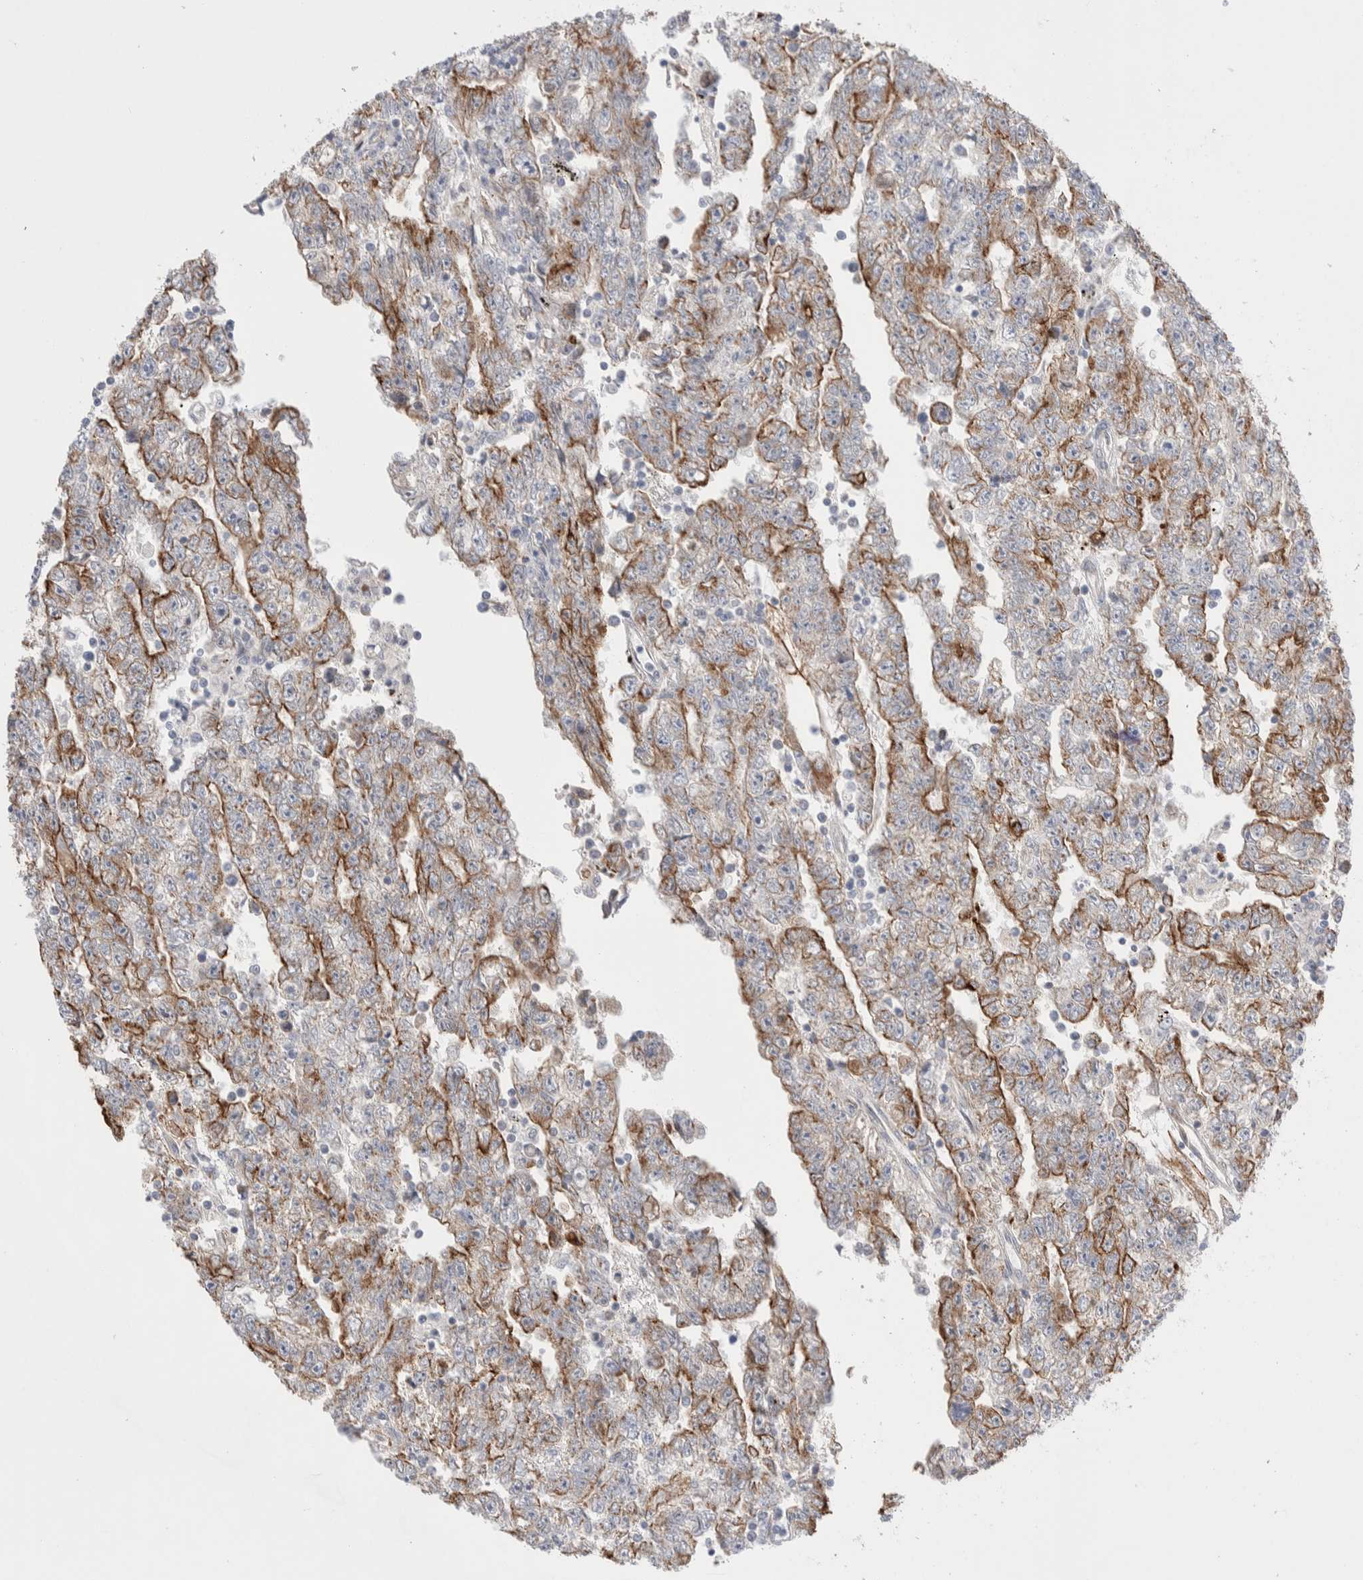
{"staining": {"intensity": "moderate", "quantity": "25%-75%", "location": "cytoplasmic/membranous"}, "tissue": "testis cancer", "cell_type": "Tumor cells", "image_type": "cancer", "snomed": [{"axis": "morphology", "description": "Carcinoma, Embryonal, NOS"}, {"axis": "topography", "description": "Testis"}], "caption": "Immunohistochemistry (IHC) staining of testis cancer, which displays medium levels of moderate cytoplasmic/membranous expression in about 25%-75% of tumor cells indicating moderate cytoplasmic/membranous protein staining. The staining was performed using DAB (brown) for protein detection and nuclei were counterstained in hematoxylin (blue).", "gene": "C1orf112", "patient": {"sex": "male", "age": 25}}